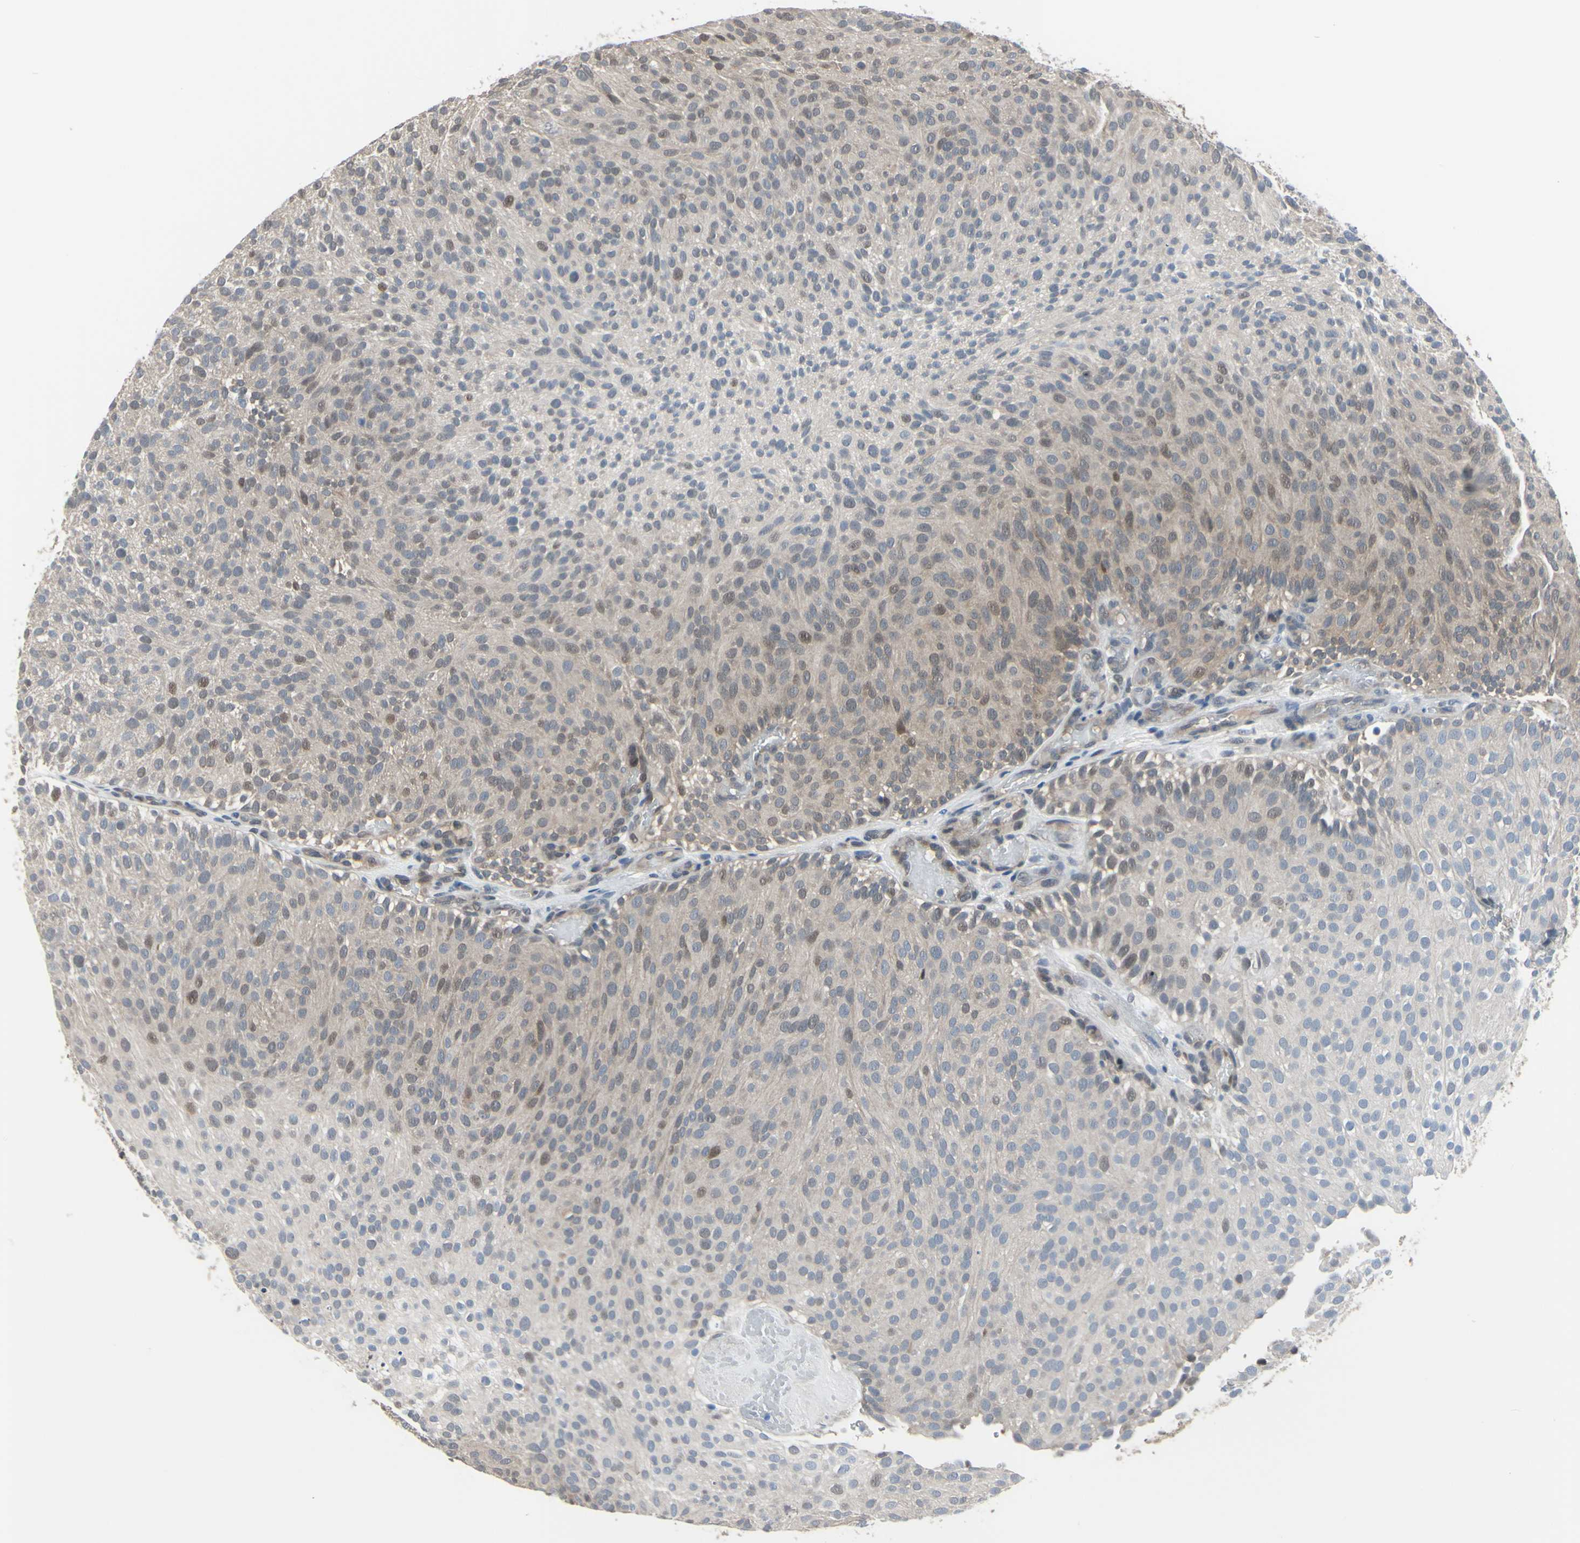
{"staining": {"intensity": "weak", "quantity": ">75%", "location": "cytoplasmic/membranous,nuclear"}, "tissue": "urothelial cancer", "cell_type": "Tumor cells", "image_type": "cancer", "snomed": [{"axis": "morphology", "description": "Urothelial carcinoma, Low grade"}, {"axis": "topography", "description": "Urinary bladder"}], "caption": "IHC of human low-grade urothelial carcinoma demonstrates low levels of weak cytoplasmic/membranous and nuclear expression in about >75% of tumor cells. The staining was performed using DAB (3,3'-diaminobenzidine), with brown indicating positive protein expression. Nuclei are stained blue with hematoxylin.", "gene": "HSPA4", "patient": {"sex": "male", "age": 78}}